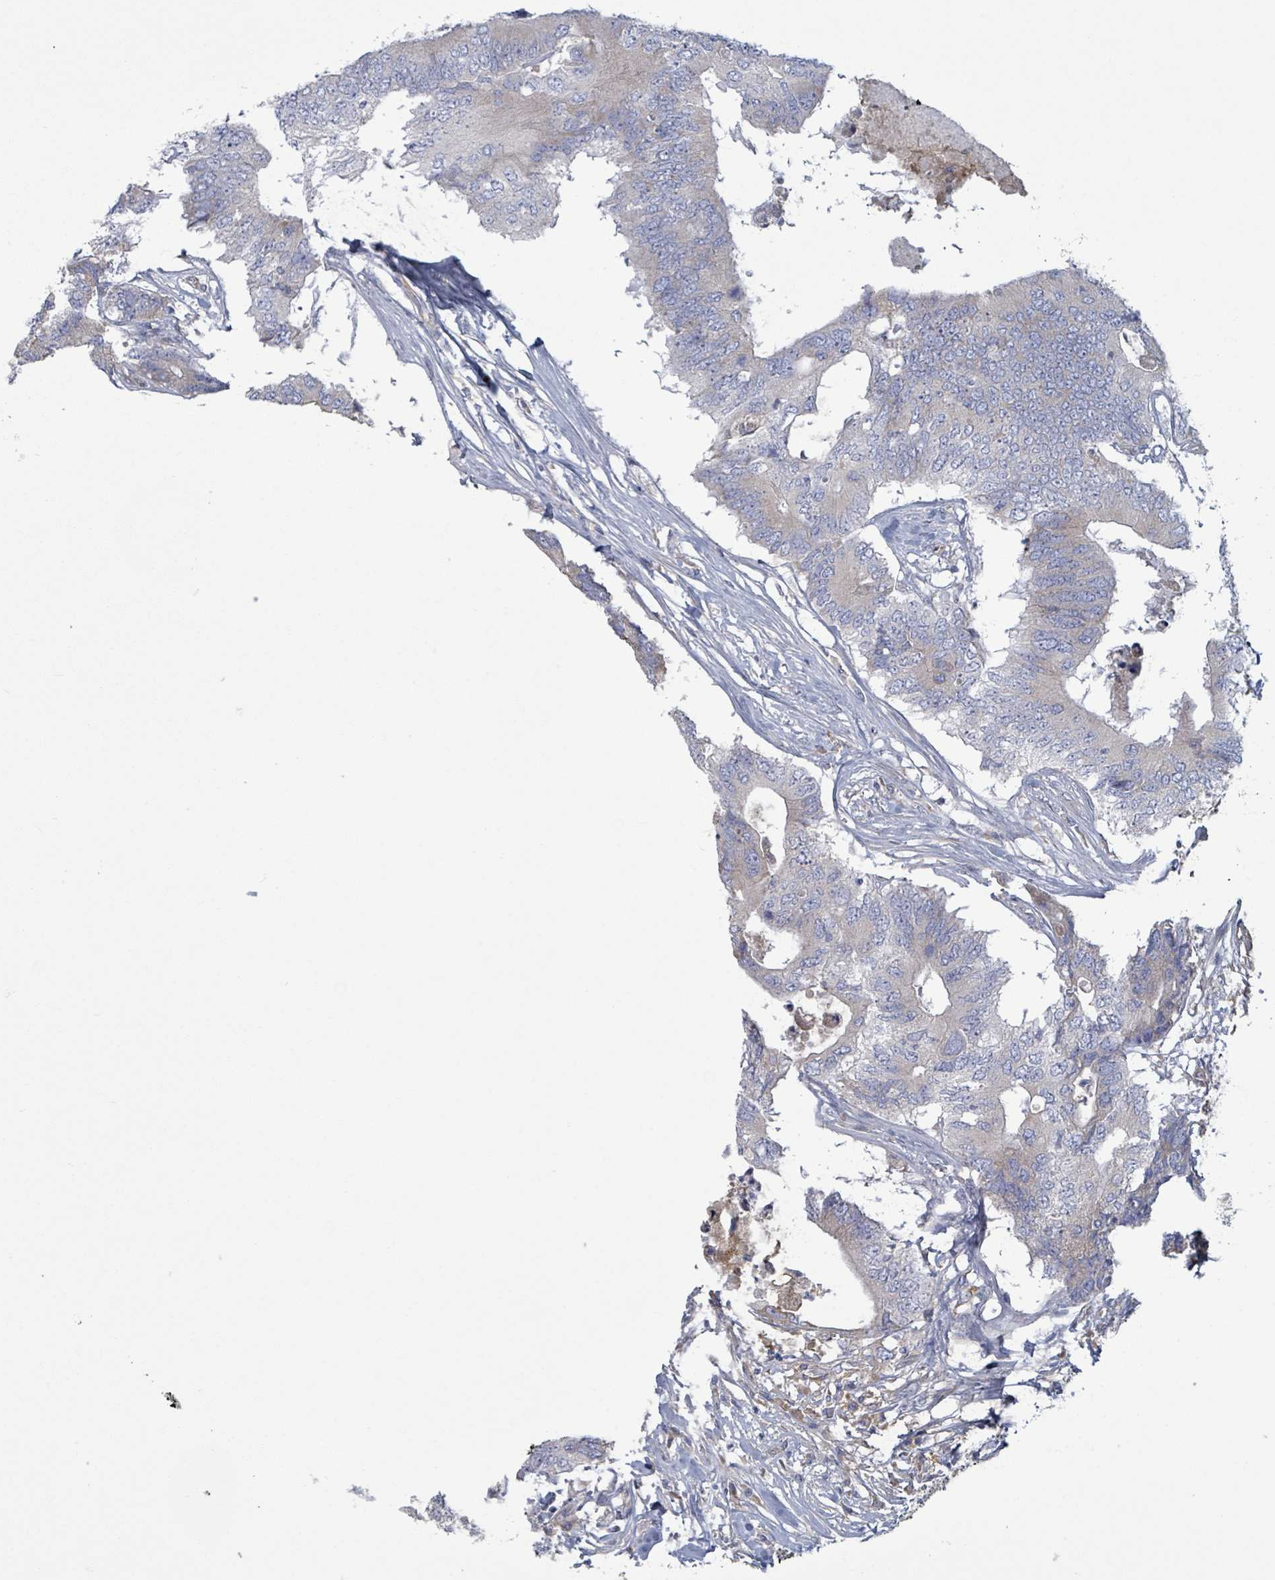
{"staining": {"intensity": "weak", "quantity": "<25%", "location": "cytoplasmic/membranous"}, "tissue": "colorectal cancer", "cell_type": "Tumor cells", "image_type": "cancer", "snomed": [{"axis": "morphology", "description": "Adenocarcinoma, NOS"}, {"axis": "topography", "description": "Colon"}], "caption": "Histopathology image shows no protein expression in tumor cells of colorectal cancer (adenocarcinoma) tissue.", "gene": "COL13A1", "patient": {"sex": "male", "age": 71}}